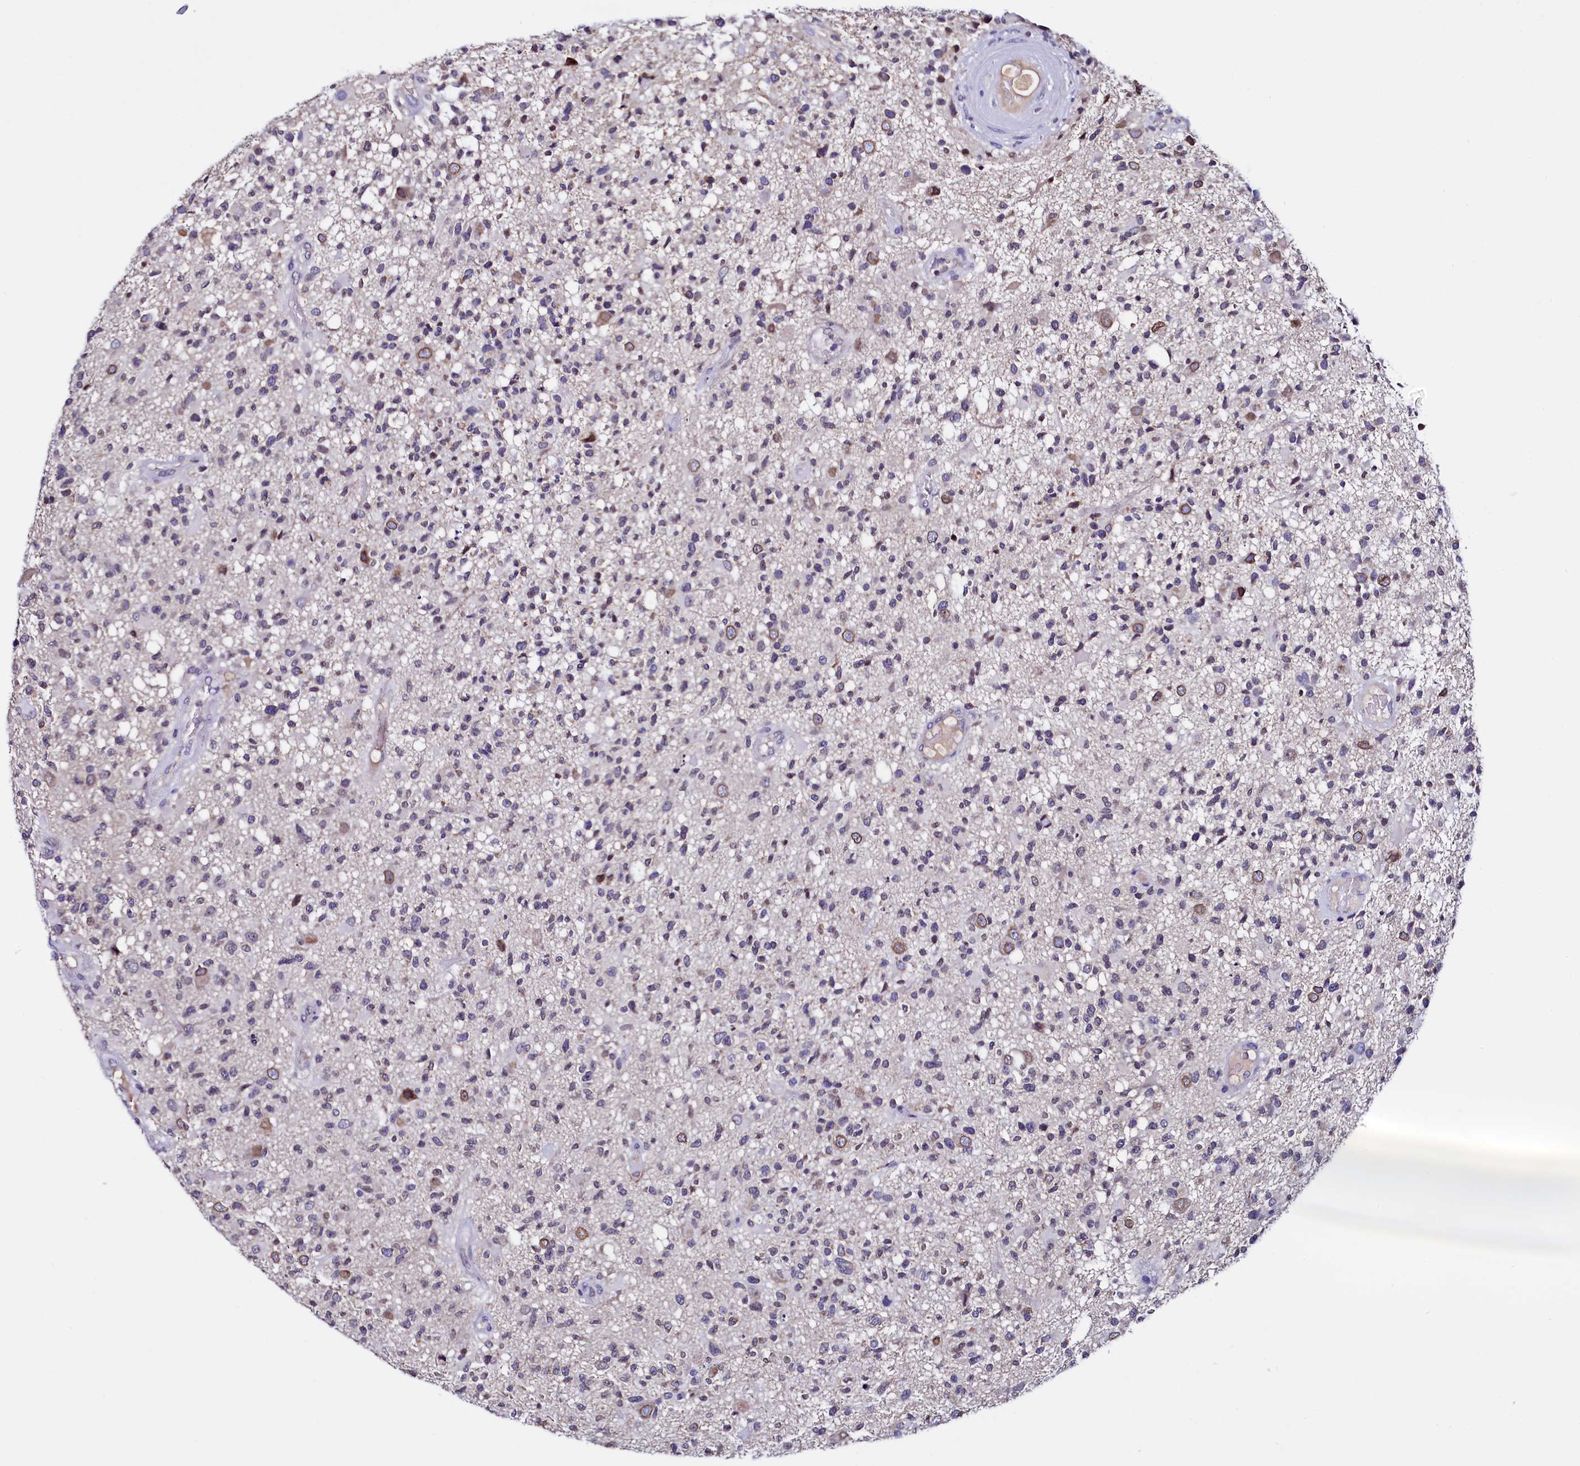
{"staining": {"intensity": "moderate", "quantity": "<25%", "location": "cytoplasmic/membranous,nuclear"}, "tissue": "glioma", "cell_type": "Tumor cells", "image_type": "cancer", "snomed": [{"axis": "morphology", "description": "Glioma, malignant, High grade"}, {"axis": "morphology", "description": "Glioblastoma, NOS"}, {"axis": "topography", "description": "Brain"}], "caption": "A high-resolution micrograph shows immunohistochemistry staining of glioblastoma, which reveals moderate cytoplasmic/membranous and nuclear positivity in about <25% of tumor cells. Using DAB (3,3'-diaminobenzidine) (brown) and hematoxylin (blue) stains, captured at high magnification using brightfield microscopy.", "gene": "HAND1", "patient": {"sex": "male", "age": 60}}